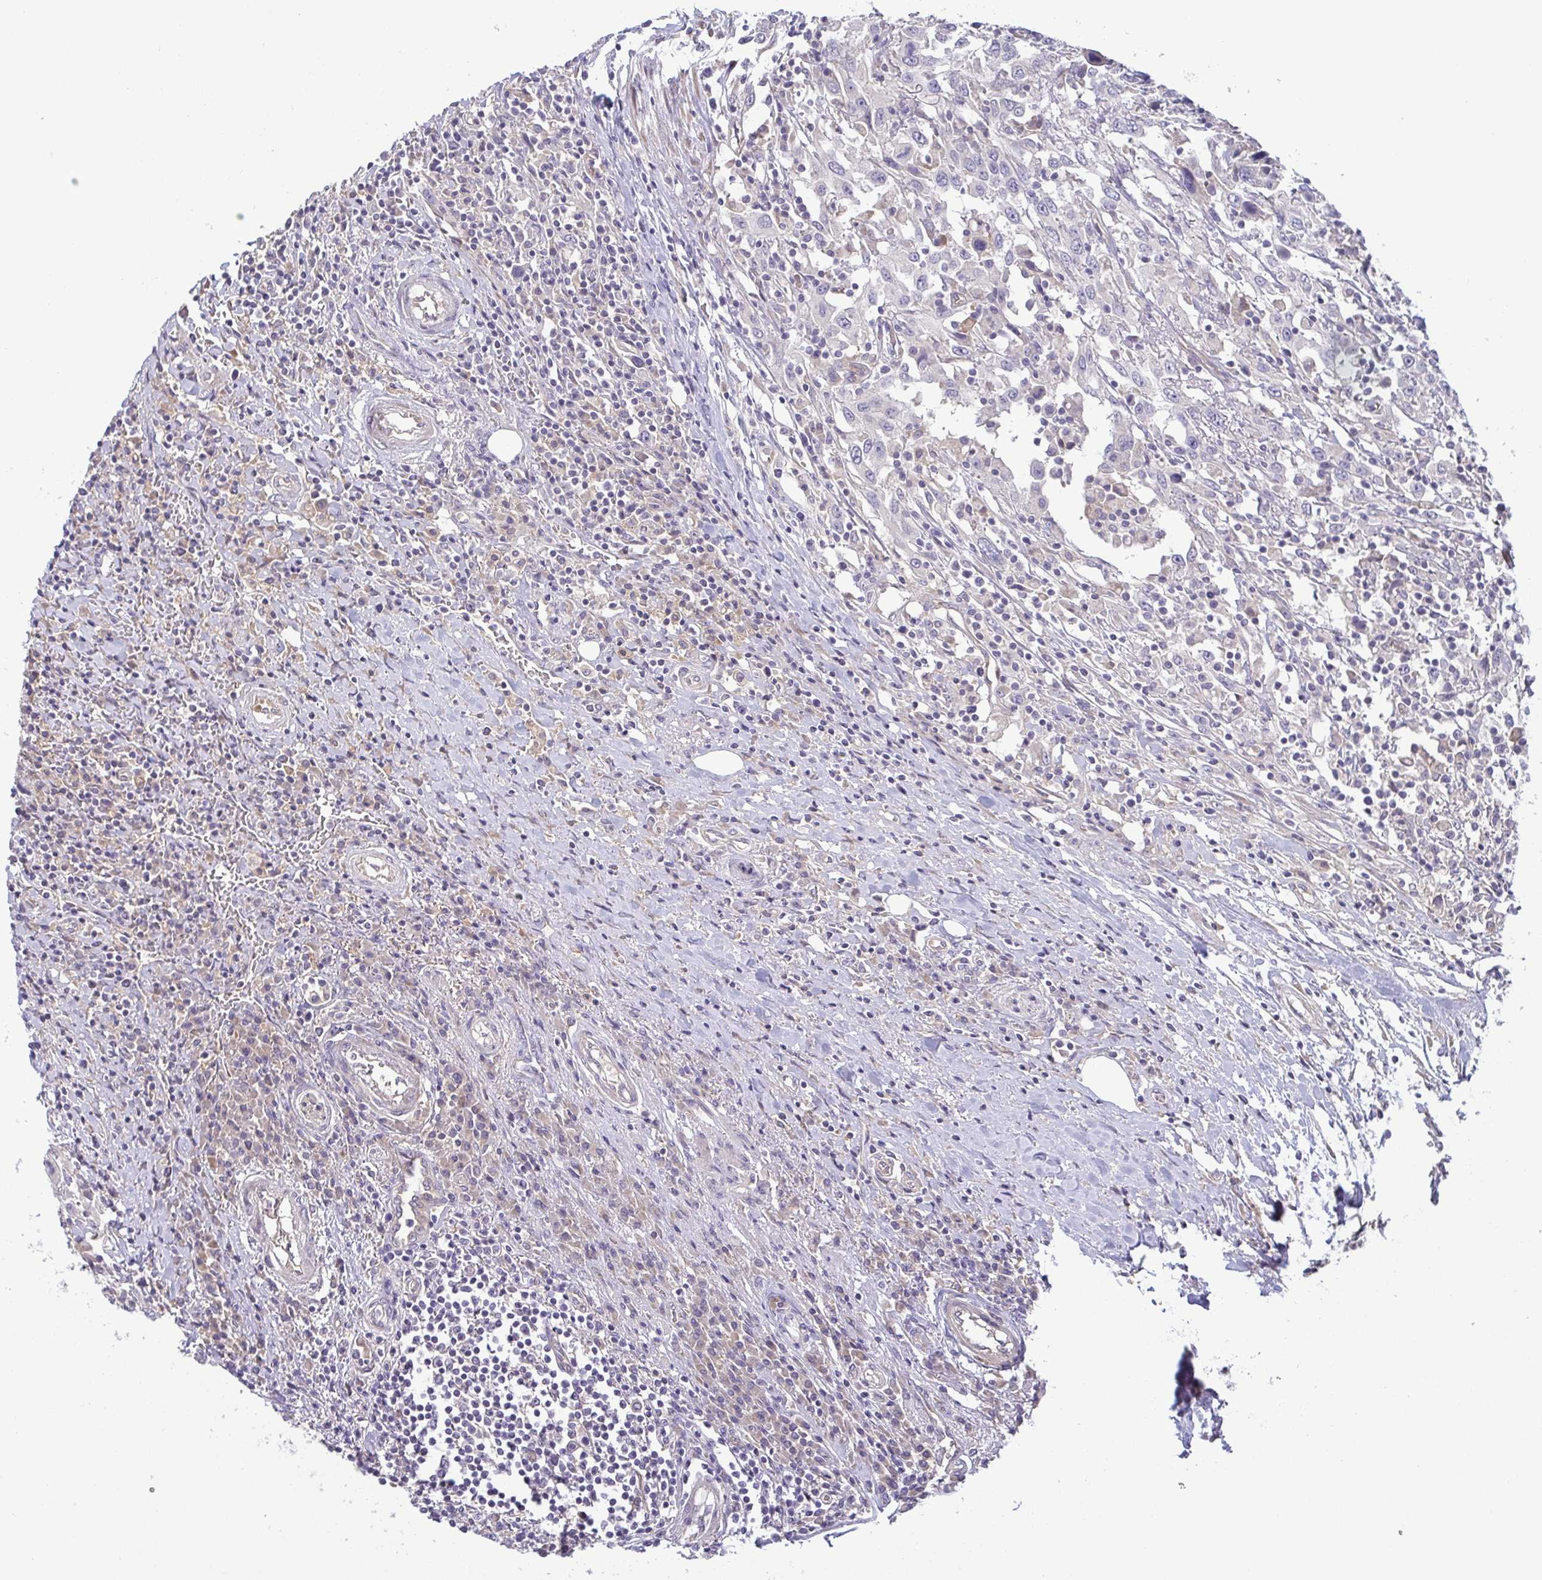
{"staining": {"intensity": "negative", "quantity": "none", "location": "none"}, "tissue": "urothelial cancer", "cell_type": "Tumor cells", "image_type": "cancer", "snomed": [{"axis": "morphology", "description": "Urothelial carcinoma, High grade"}, {"axis": "topography", "description": "Urinary bladder"}], "caption": "A high-resolution micrograph shows immunohistochemistry staining of high-grade urothelial carcinoma, which displays no significant positivity in tumor cells.", "gene": "LMF2", "patient": {"sex": "male", "age": 61}}